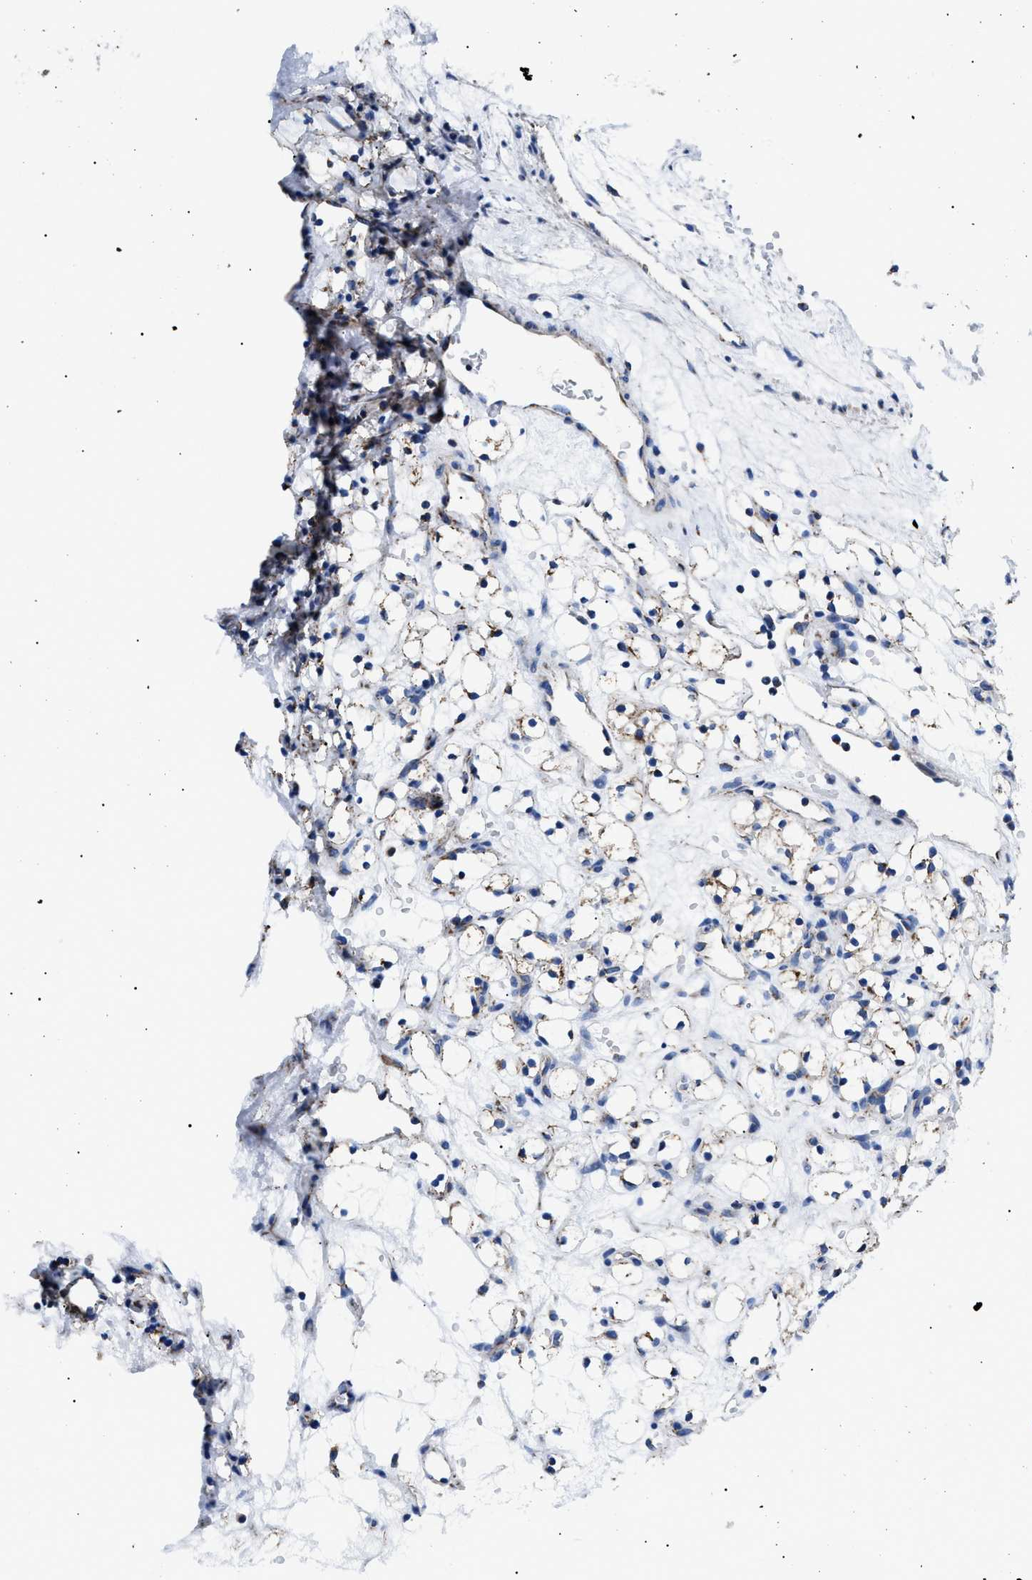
{"staining": {"intensity": "negative", "quantity": "none", "location": "none"}, "tissue": "renal cancer", "cell_type": "Tumor cells", "image_type": "cancer", "snomed": [{"axis": "morphology", "description": "Adenocarcinoma, NOS"}, {"axis": "topography", "description": "Kidney"}], "caption": "Immunohistochemistry photomicrograph of neoplastic tissue: human renal cancer stained with DAB (3,3'-diaminobenzidine) displays no significant protein staining in tumor cells.", "gene": "PHB2", "patient": {"sex": "female", "age": 60}}